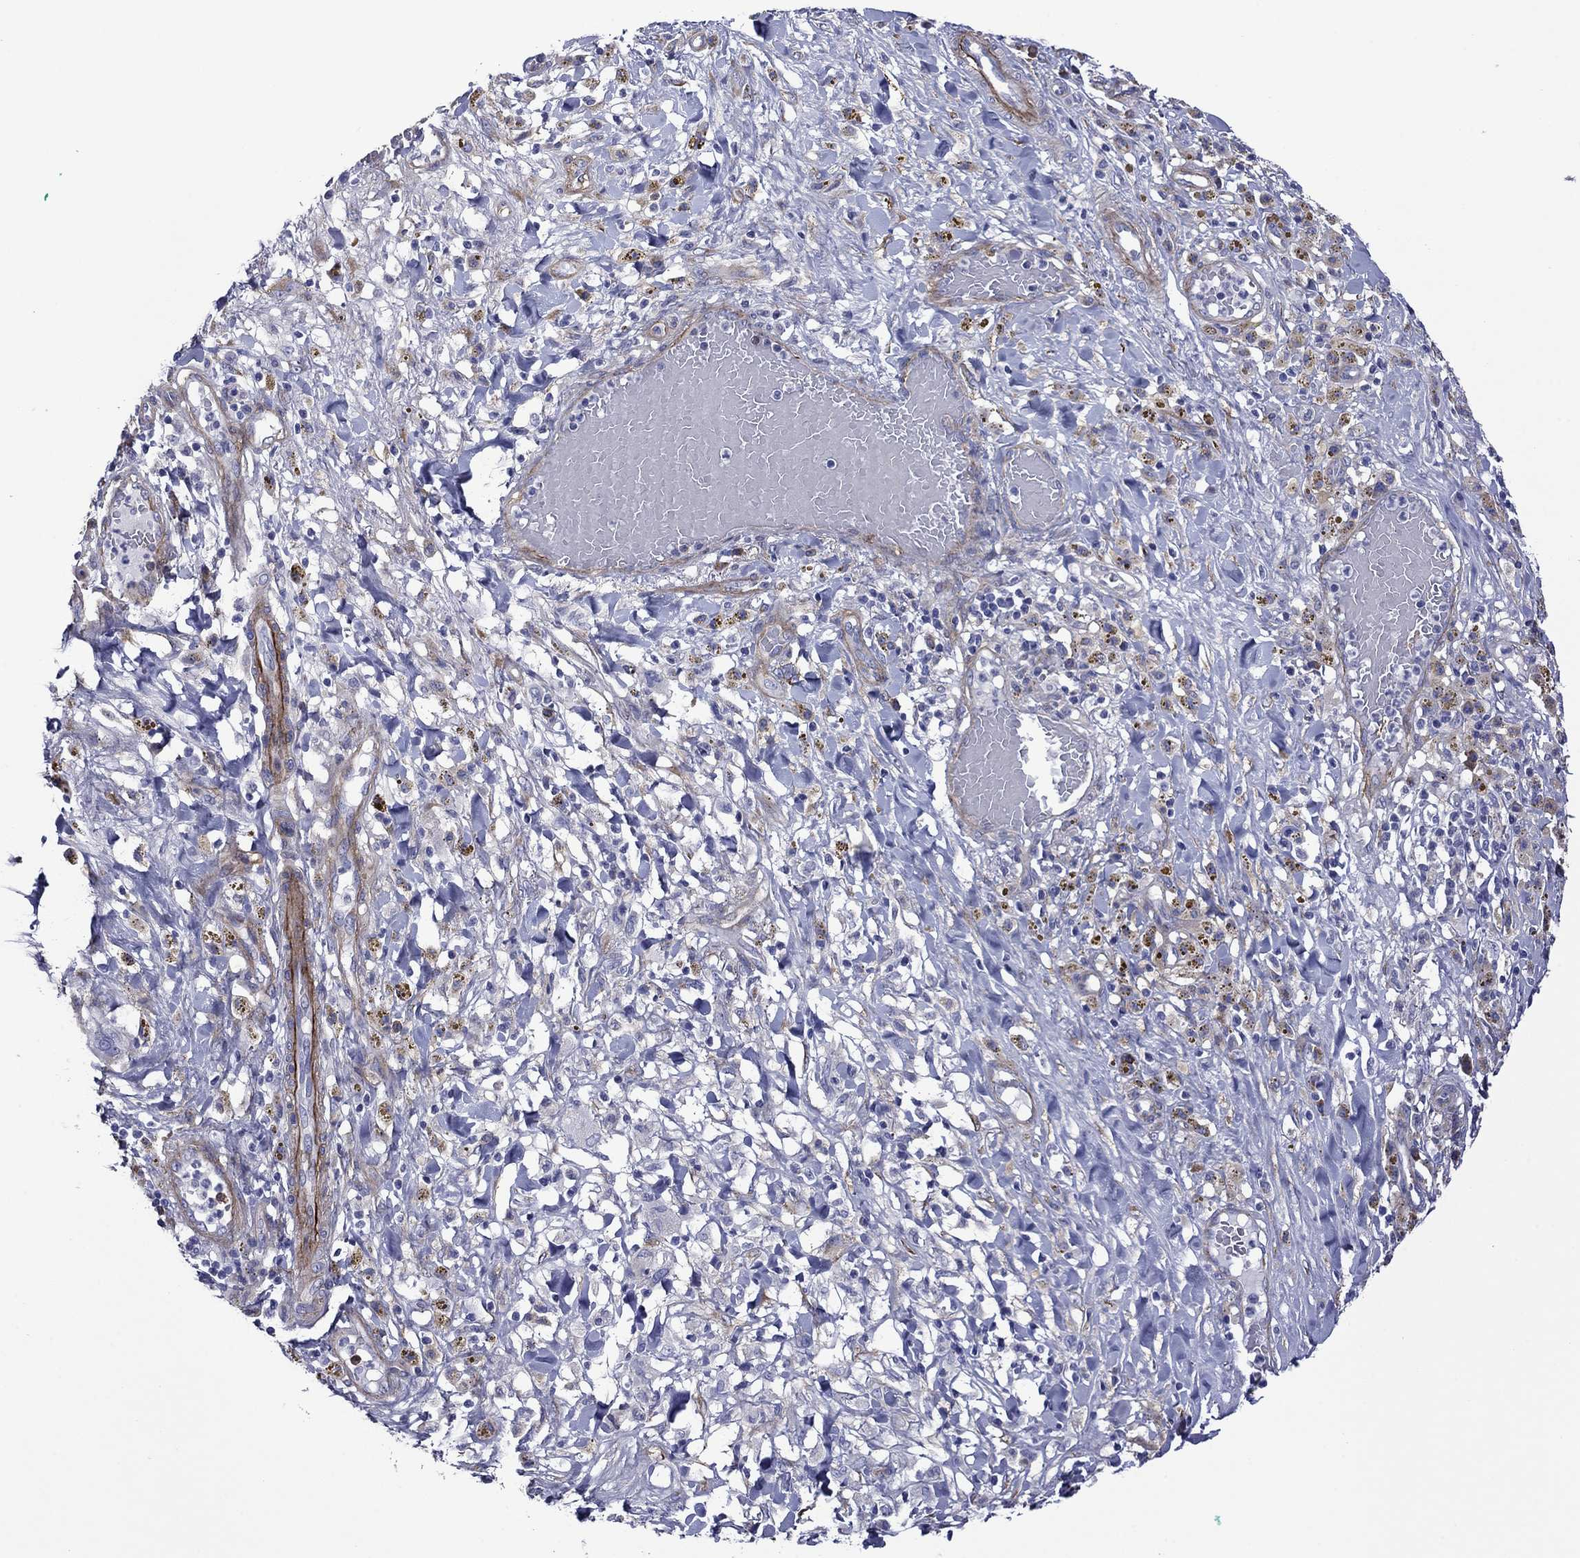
{"staining": {"intensity": "weak", "quantity": "<25%", "location": "cytoplasmic/membranous"}, "tissue": "melanoma", "cell_type": "Tumor cells", "image_type": "cancer", "snomed": [{"axis": "morphology", "description": "Malignant melanoma, NOS"}, {"axis": "topography", "description": "Skin"}], "caption": "This is an IHC image of malignant melanoma. There is no positivity in tumor cells.", "gene": "HSPG2", "patient": {"sex": "female", "age": 91}}